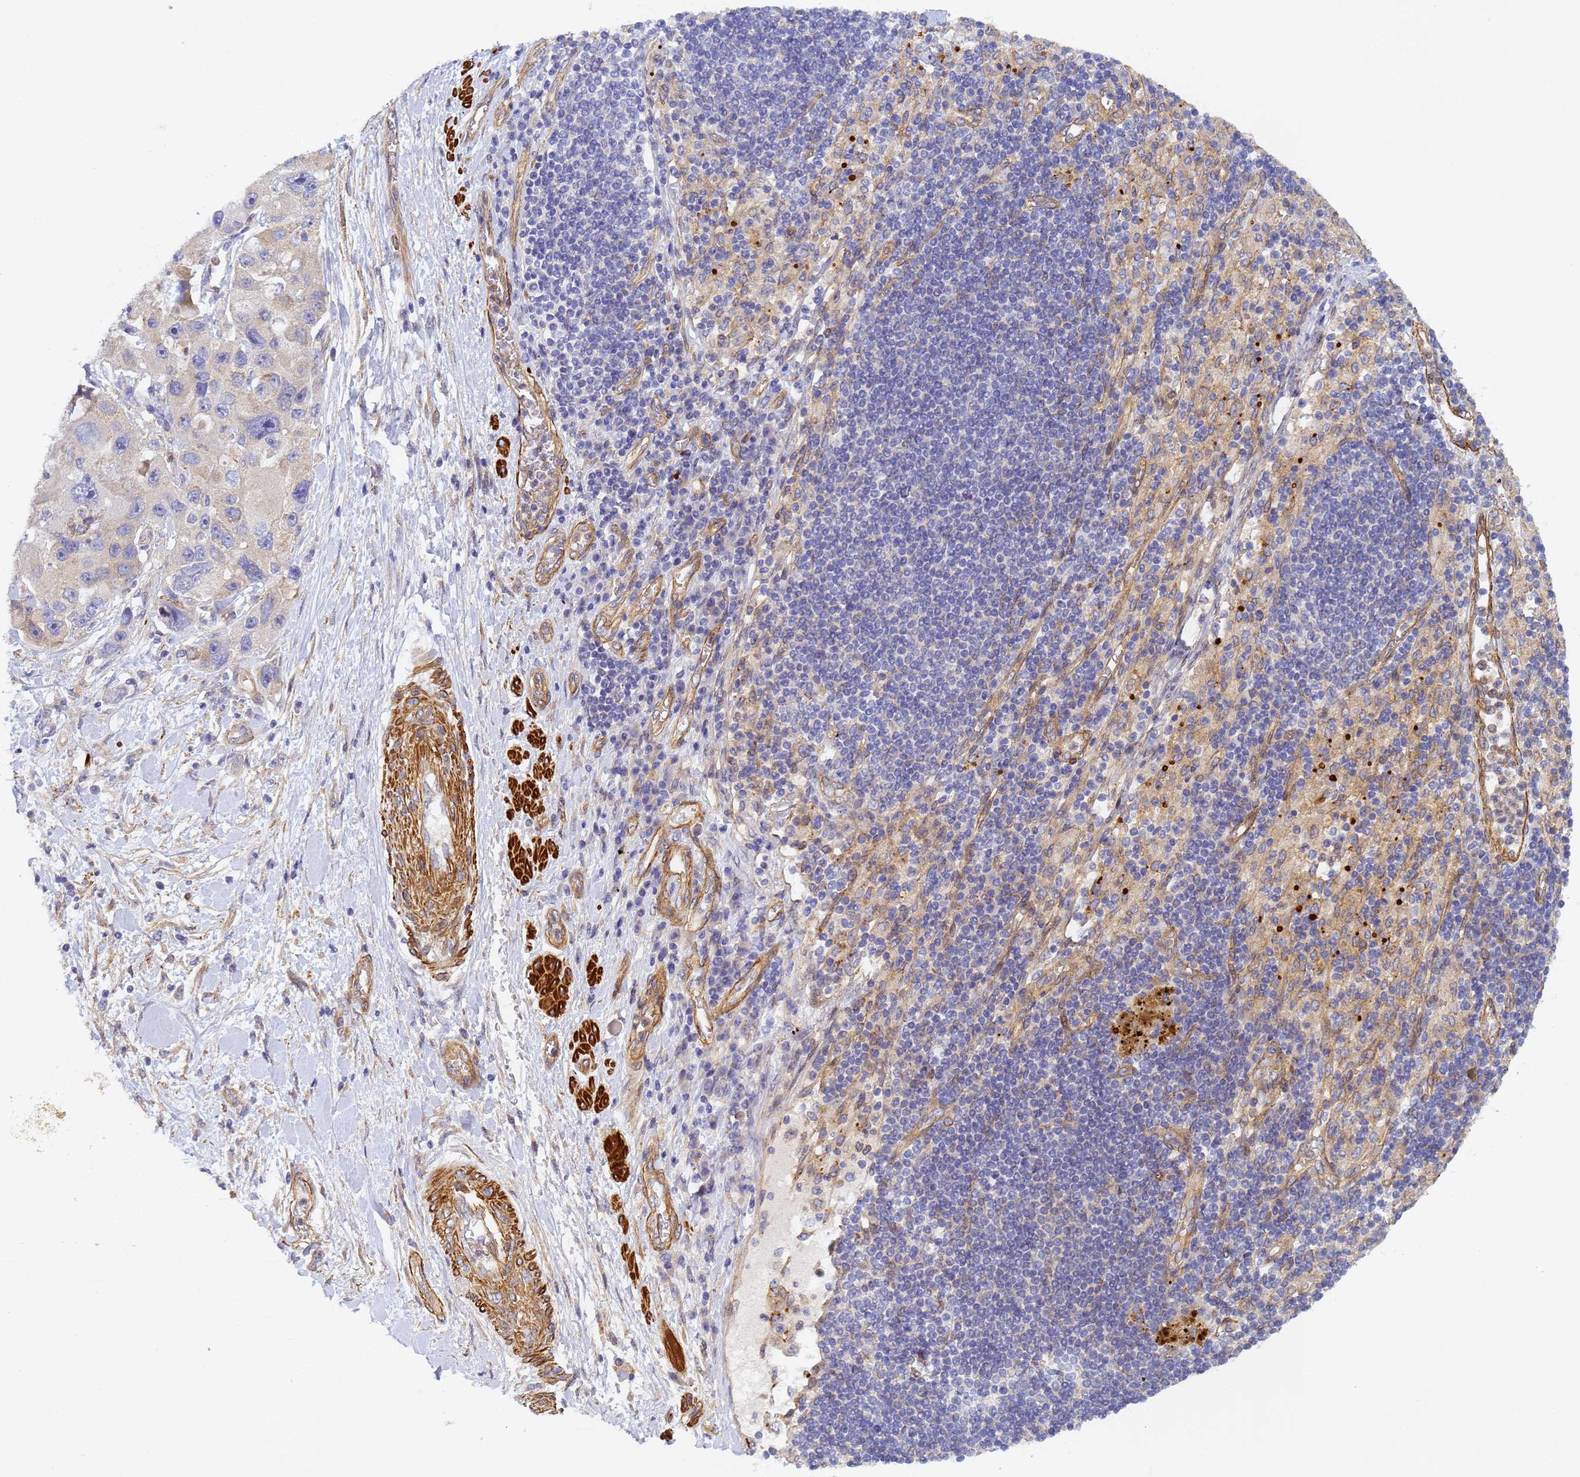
{"staining": {"intensity": "negative", "quantity": "none", "location": "none"}, "tissue": "lung cancer", "cell_type": "Tumor cells", "image_type": "cancer", "snomed": [{"axis": "morphology", "description": "Adenocarcinoma, NOS"}, {"axis": "topography", "description": "Lung"}], "caption": "An IHC histopathology image of adenocarcinoma (lung) is shown. There is no staining in tumor cells of adenocarcinoma (lung).", "gene": "RALGAPA2", "patient": {"sex": "female", "age": 54}}